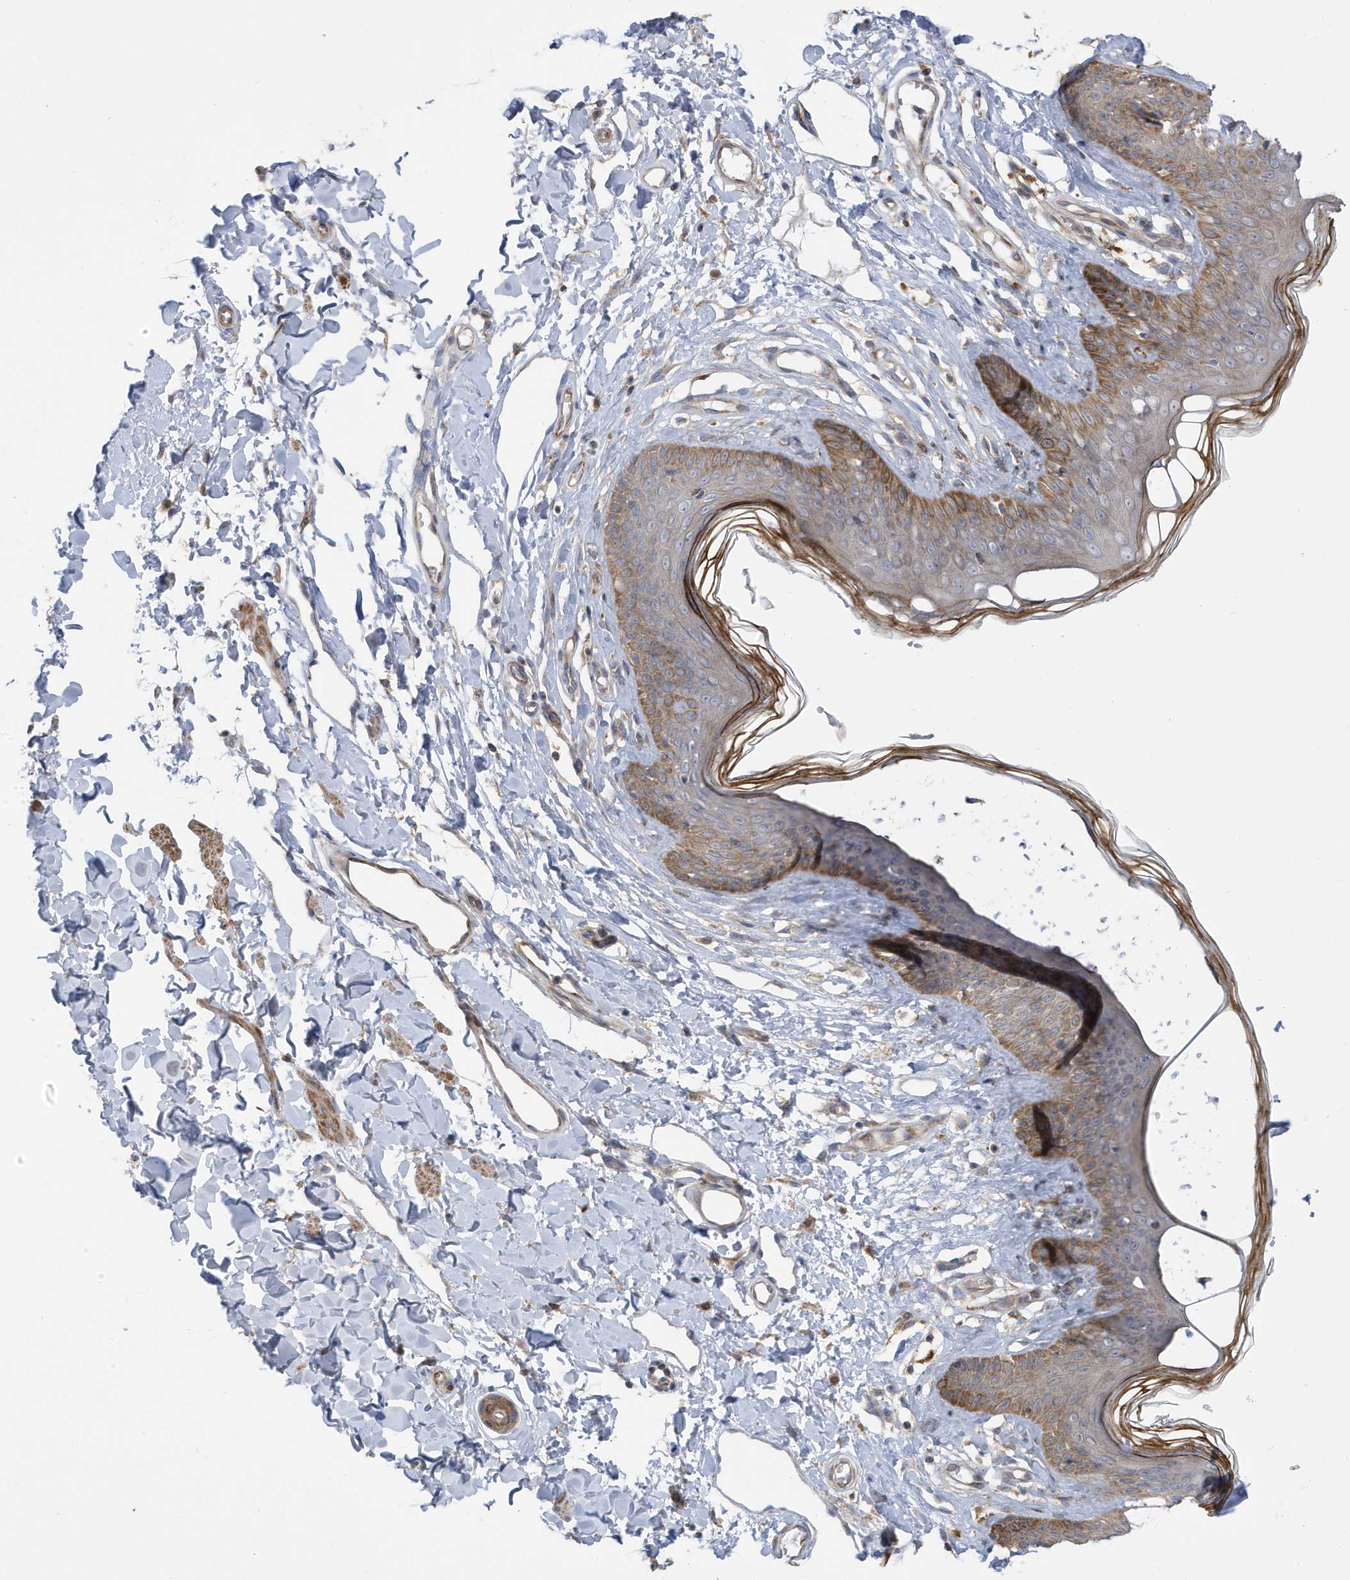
{"staining": {"intensity": "moderate", "quantity": "25%-75%", "location": "cytoplasmic/membranous"}, "tissue": "skin", "cell_type": "Epidermal cells", "image_type": "normal", "snomed": [{"axis": "morphology", "description": "Normal tissue, NOS"}, {"axis": "morphology", "description": "Squamous cell carcinoma, NOS"}, {"axis": "topography", "description": "Vulva"}], "caption": "The immunohistochemical stain shows moderate cytoplasmic/membranous positivity in epidermal cells of normal skin.", "gene": "ATP13A5", "patient": {"sex": "female", "age": 85}}